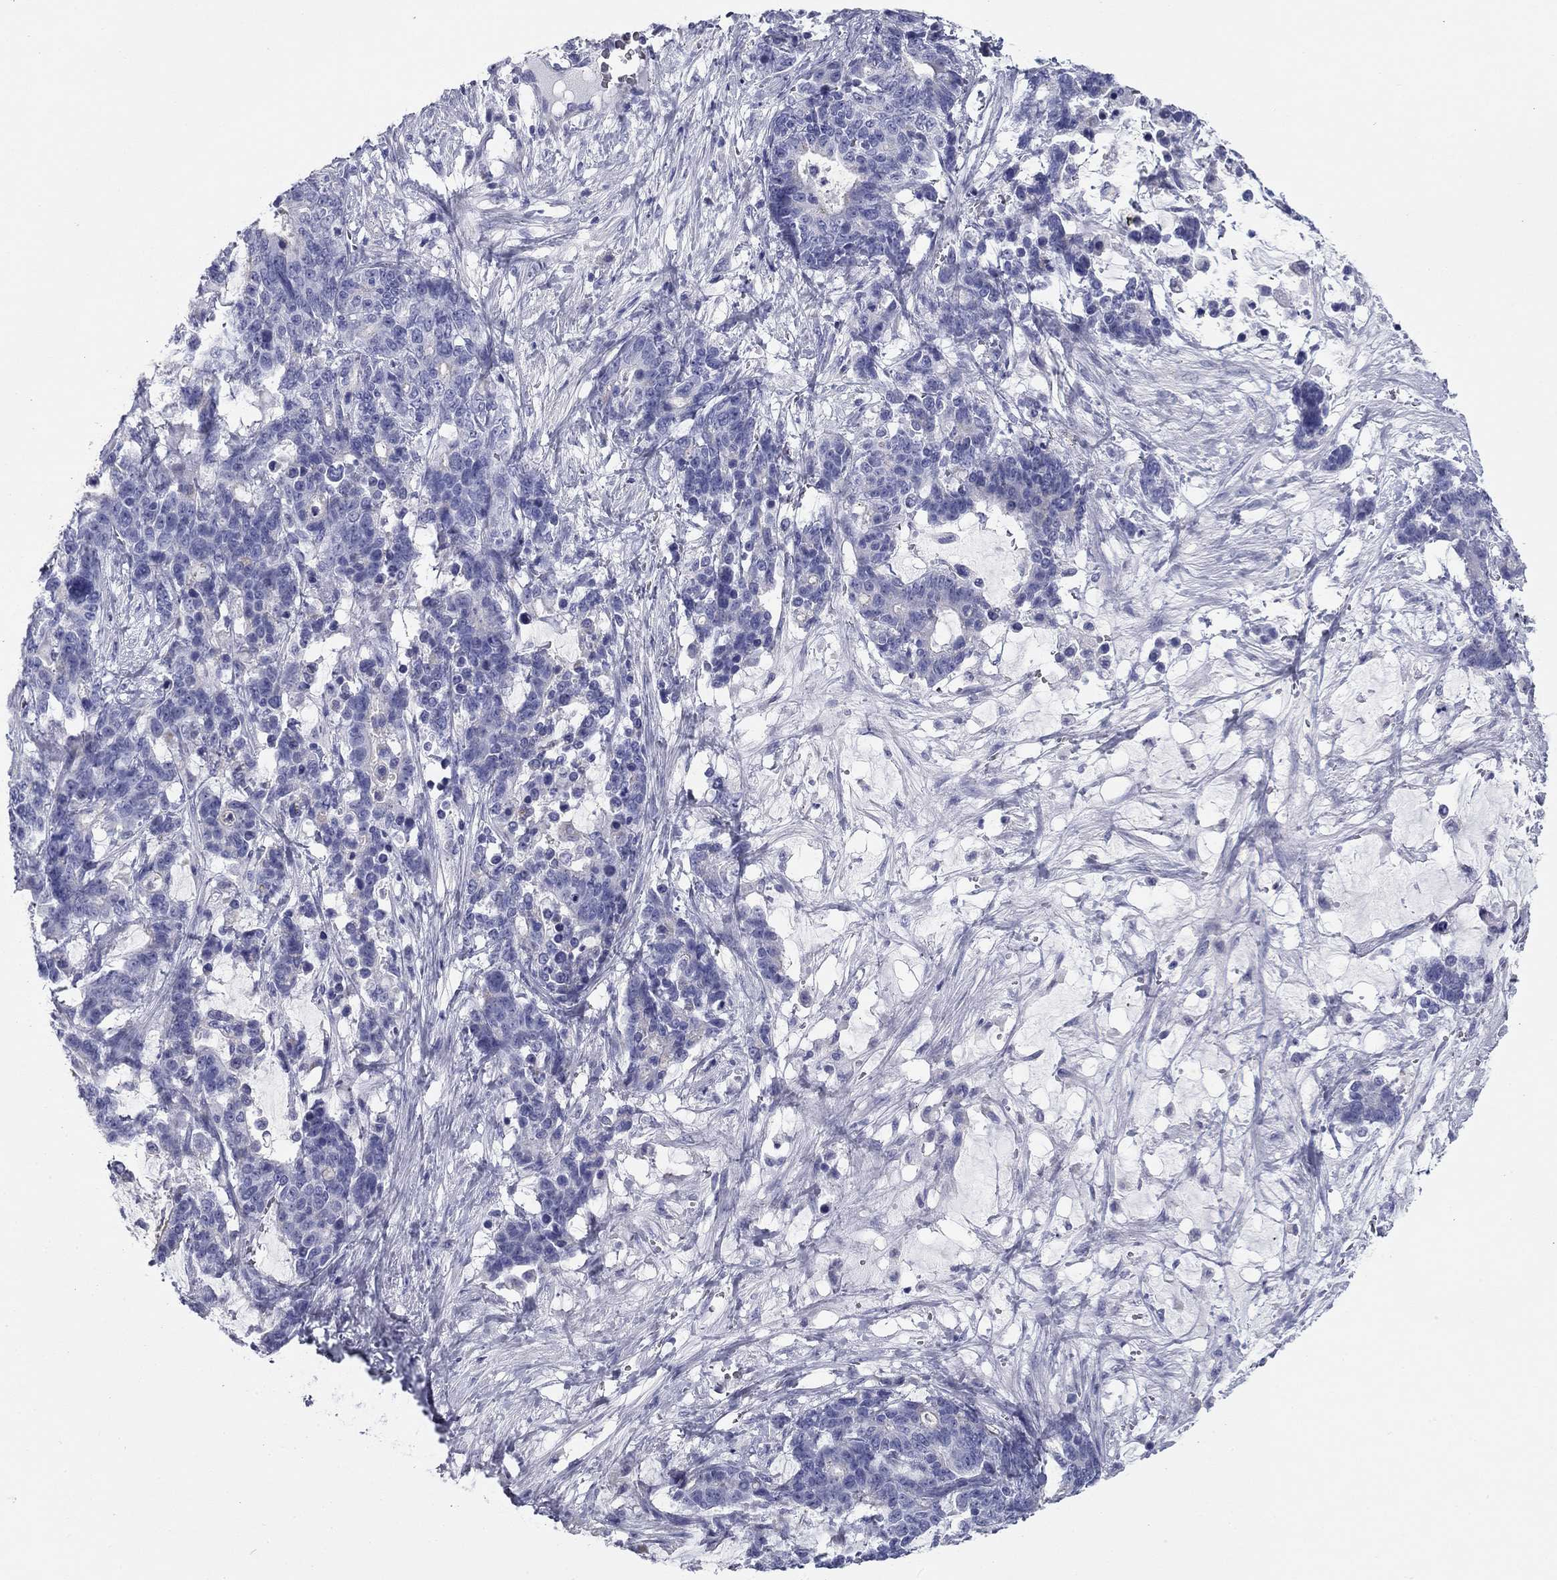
{"staining": {"intensity": "negative", "quantity": "none", "location": "none"}, "tissue": "stomach cancer", "cell_type": "Tumor cells", "image_type": "cancer", "snomed": [{"axis": "morphology", "description": "Normal tissue, NOS"}, {"axis": "morphology", "description": "Adenocarcinoma, NOS"}, {"axis": "topography", "description": "Stomach"}], "caption": "Stomach cancer (adenocarcinoma) was stained to show a protein in brown. There is no significant expression in tumor cells.", "gene": "ZP2", "patient": {"sex": "female", "age": 64}}